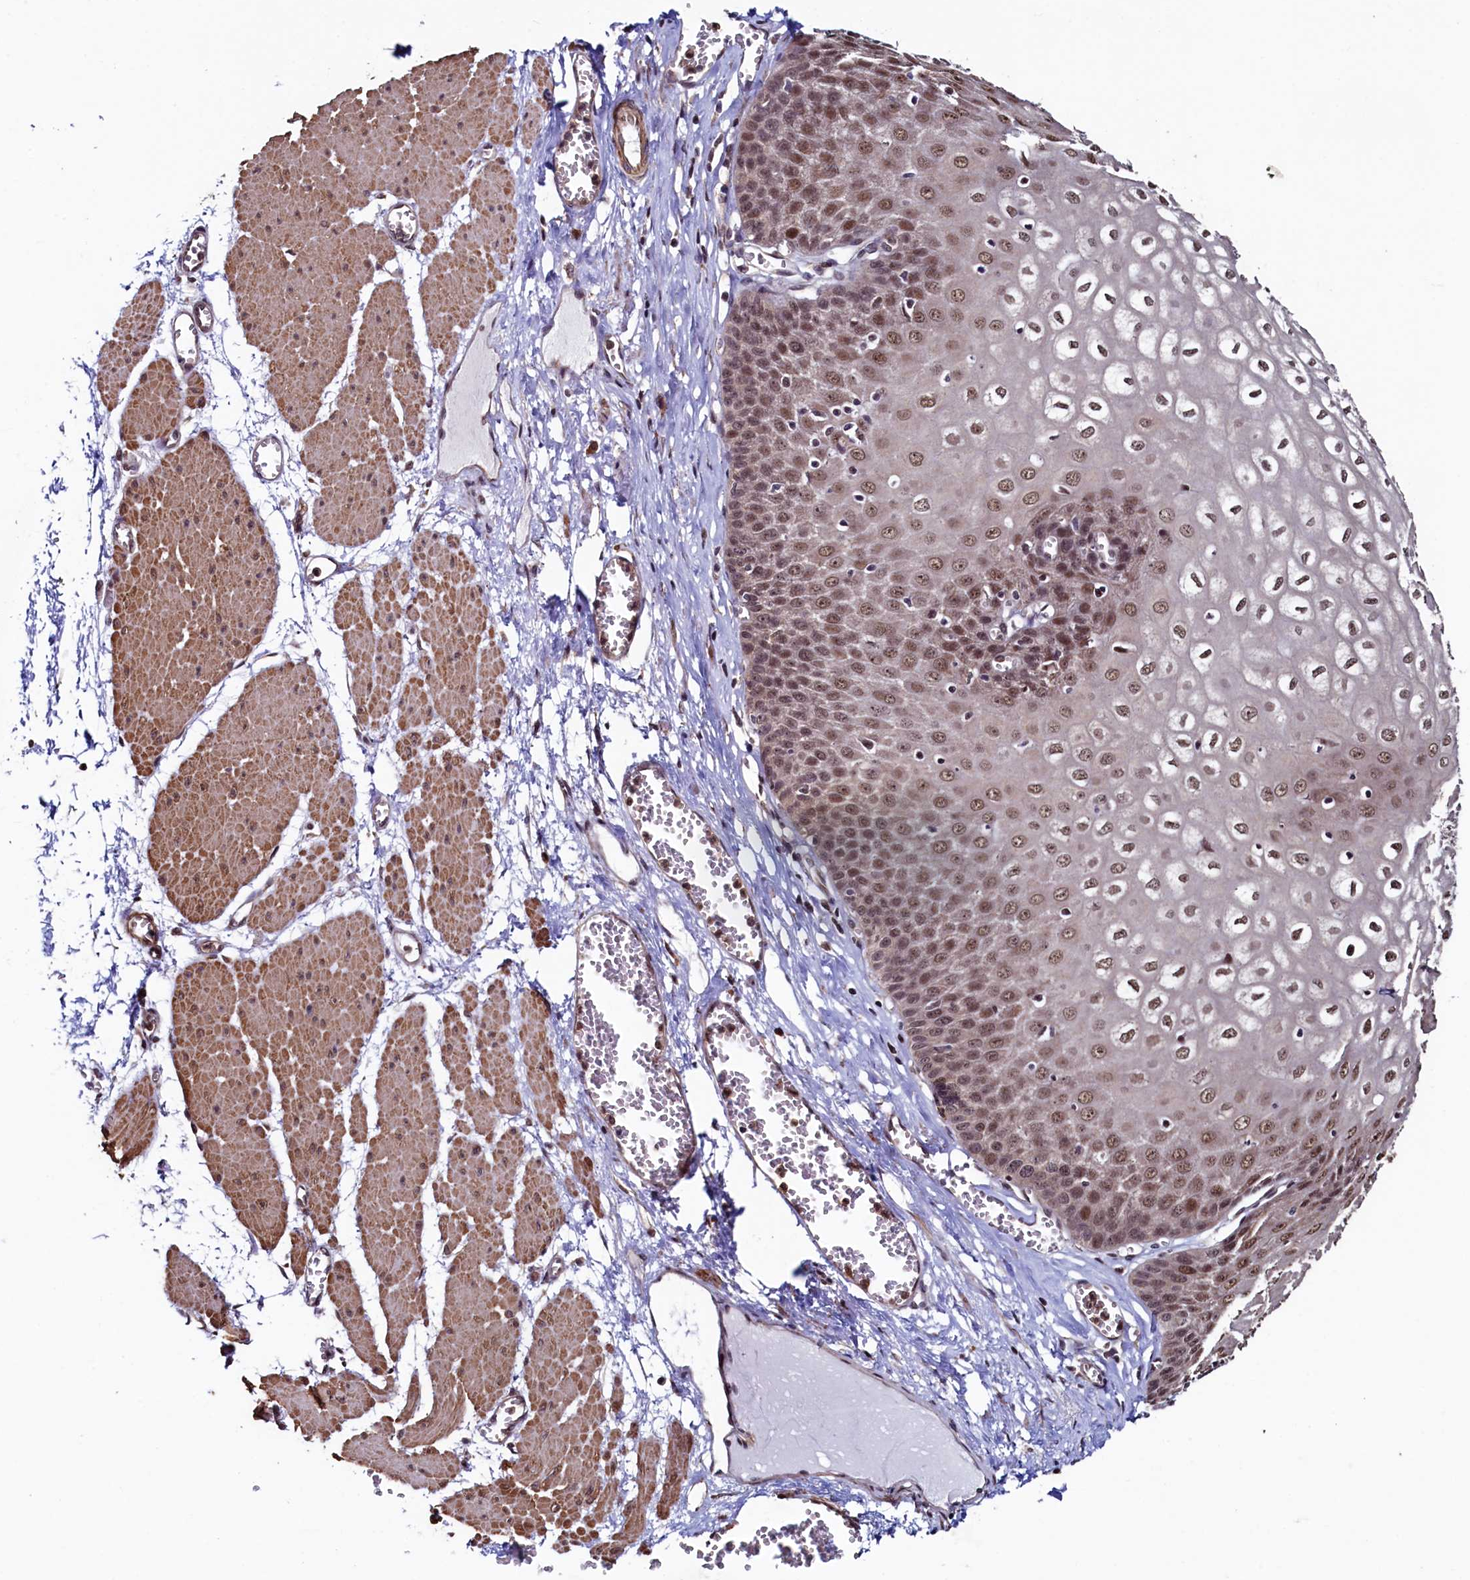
{"staining": {"intensity": "moderate", "quantity": ">75%", "location": "nuclear"}, "tissue": "esophagus", "cell_type": "Squamous epithelial cells", "image_type": "normal", "snomed": [{"axis": "morphology", "description": "Normal tissue, NOS"}, {"axis": "topography", "description": "Esophagus"}], "caption": "The histopathology image displays a brown stain indicating the presence of a protein in the nuclear of squamous epithelial cells in esophagus. (IHC, brightfield microscopy, high magnification).", "gene": "LEO1", "patient": {"sex": "male", "age": 60}}